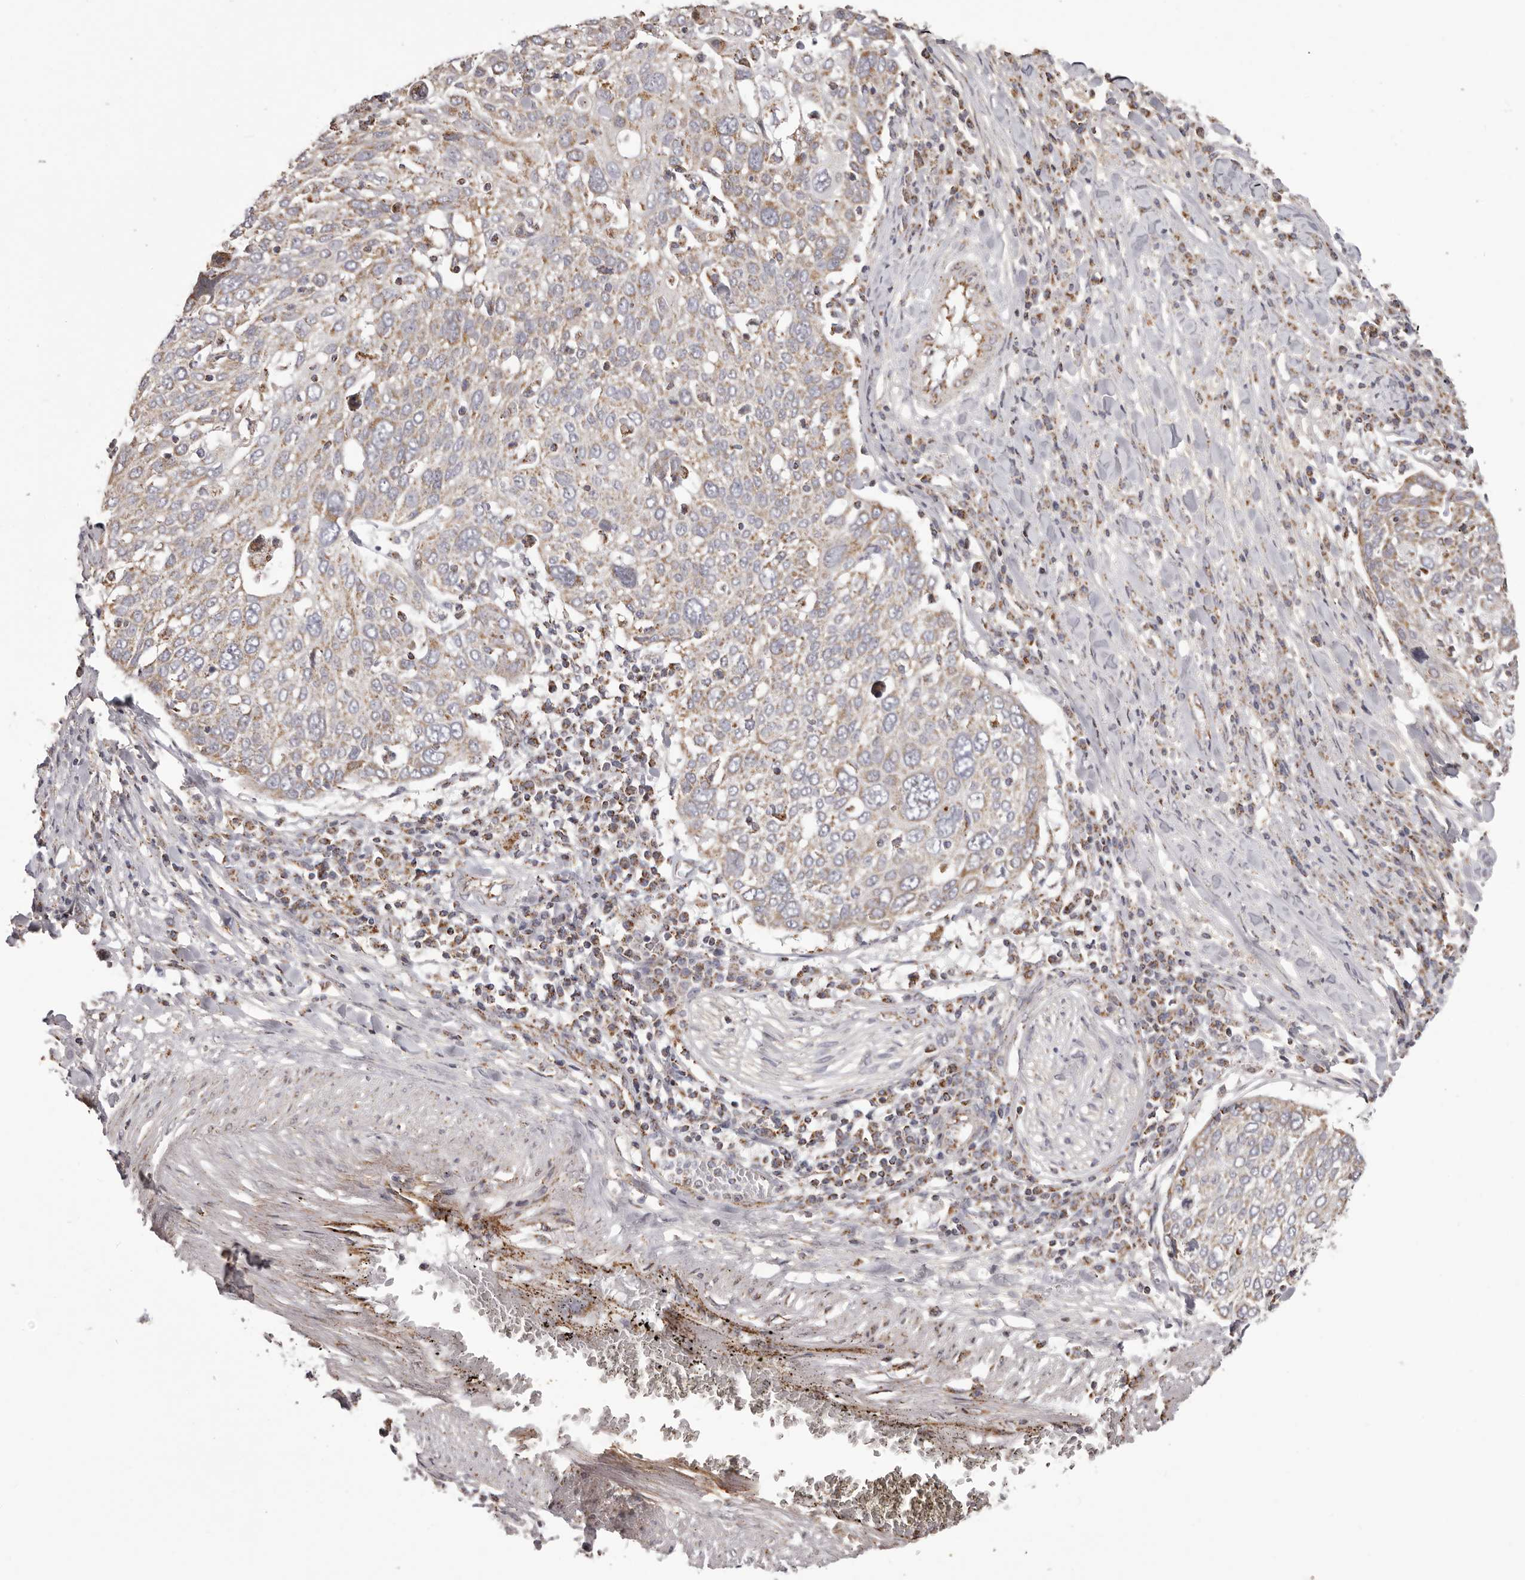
{"staining": {"intensity": "weak", "quantity": ">75%", "location": "cytoplasmic/membranous"}, "tissue": "lung cancer", "cell_type": "Tumor cells", "image_type": "cancer", "snomed": [{"axis": "morphology", "description": "Squamous cell carcinoma, NOS"}, {"axis": "topography", "description": "Lung"}], "caption": "Immunohistochemistry (IHC) micrograph of neoplastic tissue: lung squamous cell carcinoma stained using immunohistochemistry exhibits low levels of weak protein expression localized specifically in the cytoplasmic/membranous of tumor cells, appearing as a cytoplasmic/membranous brown color.", "gene": "CHRM2", "patient": {"sex": "male", "age": 65}}